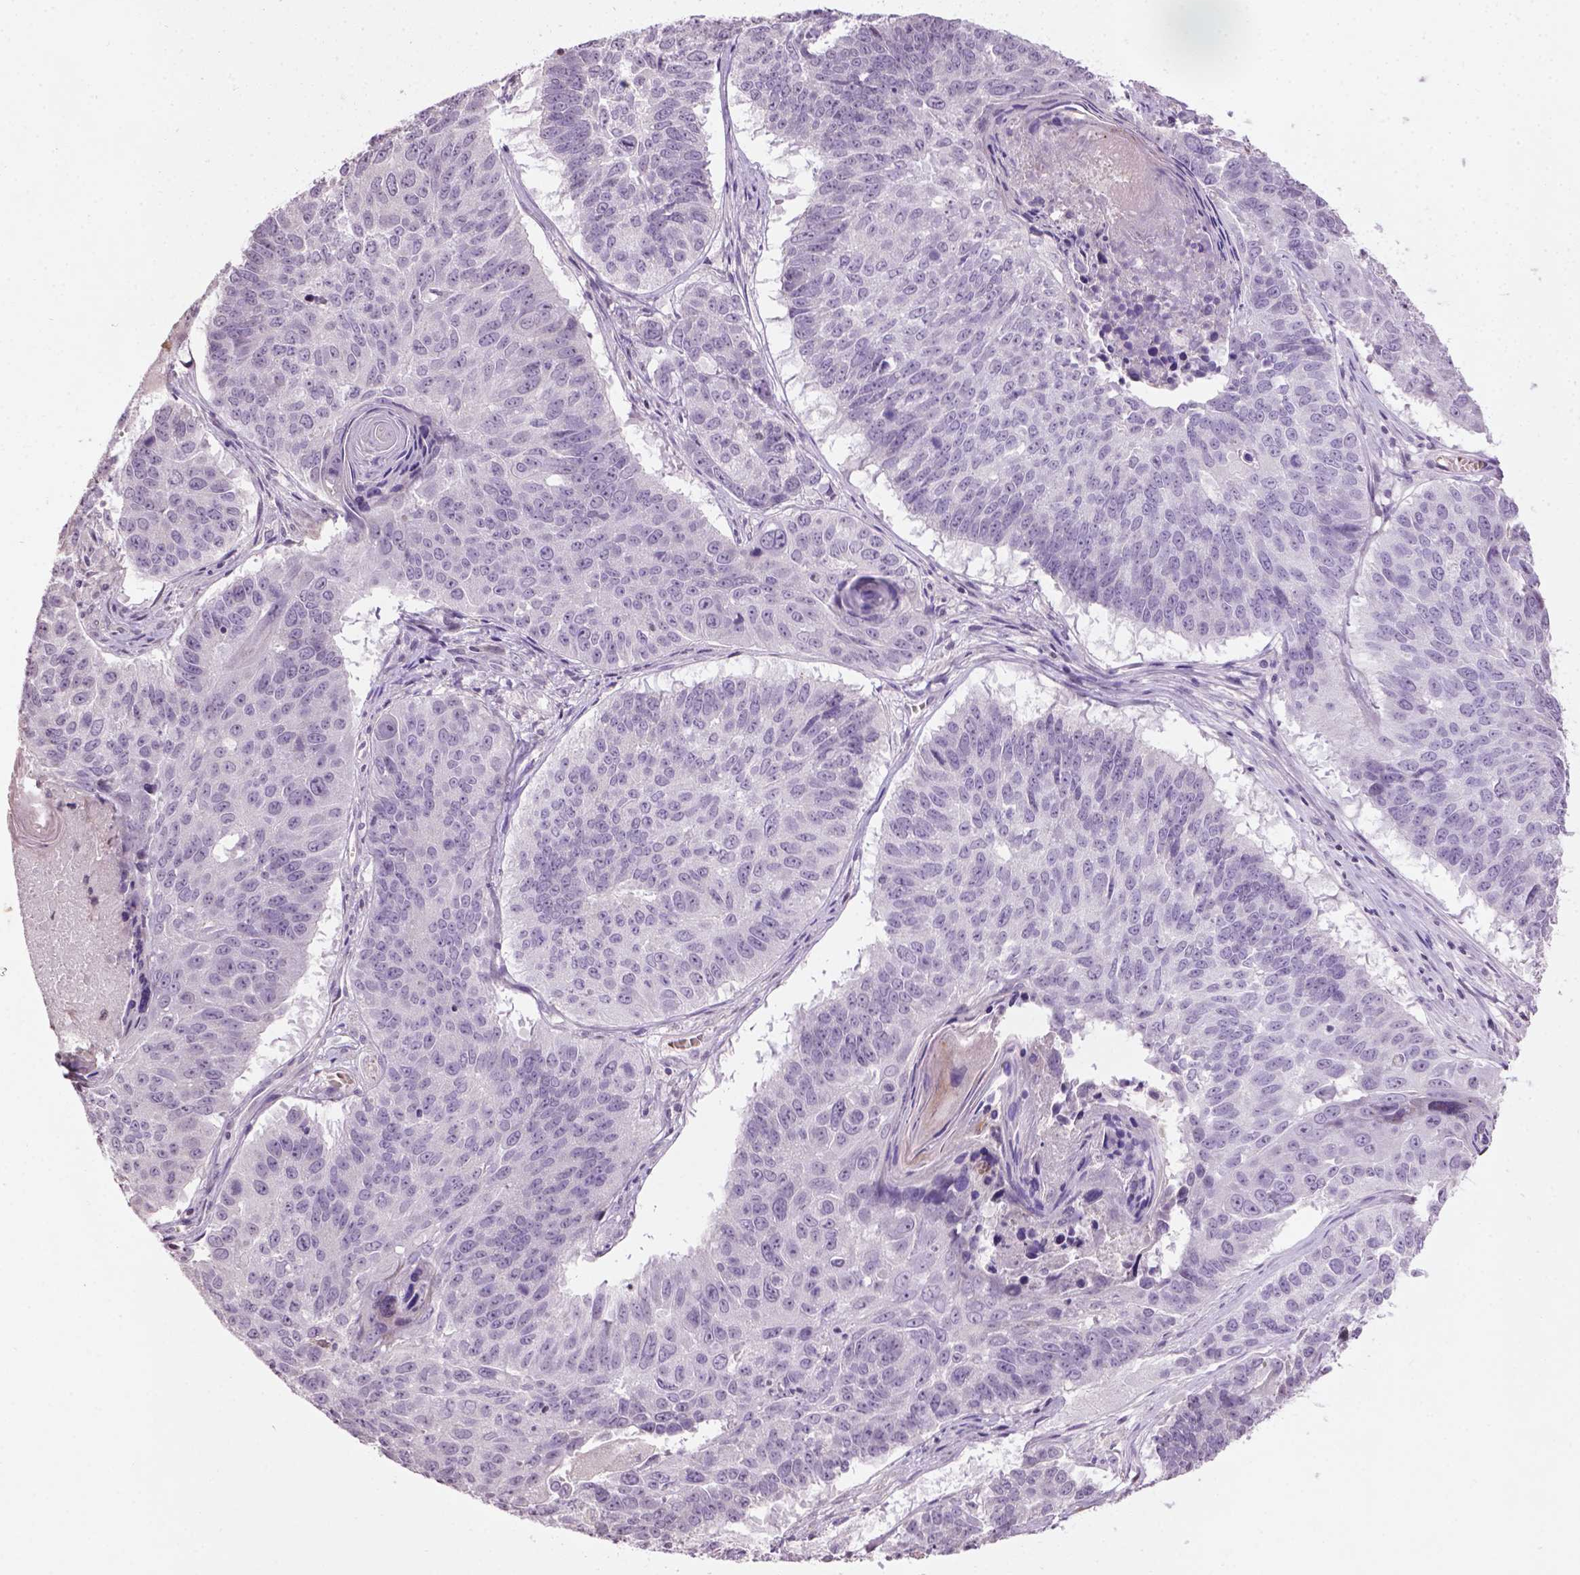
{"staining": {"intensity": "negative", "quantity": "none", "location": "none"}, "tissue": "lung cancer", "cell_type": "Tumor cells", "image_type": "cancer", "snomed": [{"axis": "morphology", "description": "Squamous cell carcinoma, NOS"}, {"axis": "topography", "description": "Lung"}], "caption": "DAB immunohistochemical staining of human lung cancer displays no significant expression in tumor cells. (Brightfield microscopy of DAB (3,3'-diaminobenzidine) IHC at high magnification).", "gene": "NTNG2", "patient": {"sex": "male", "age": 73}}